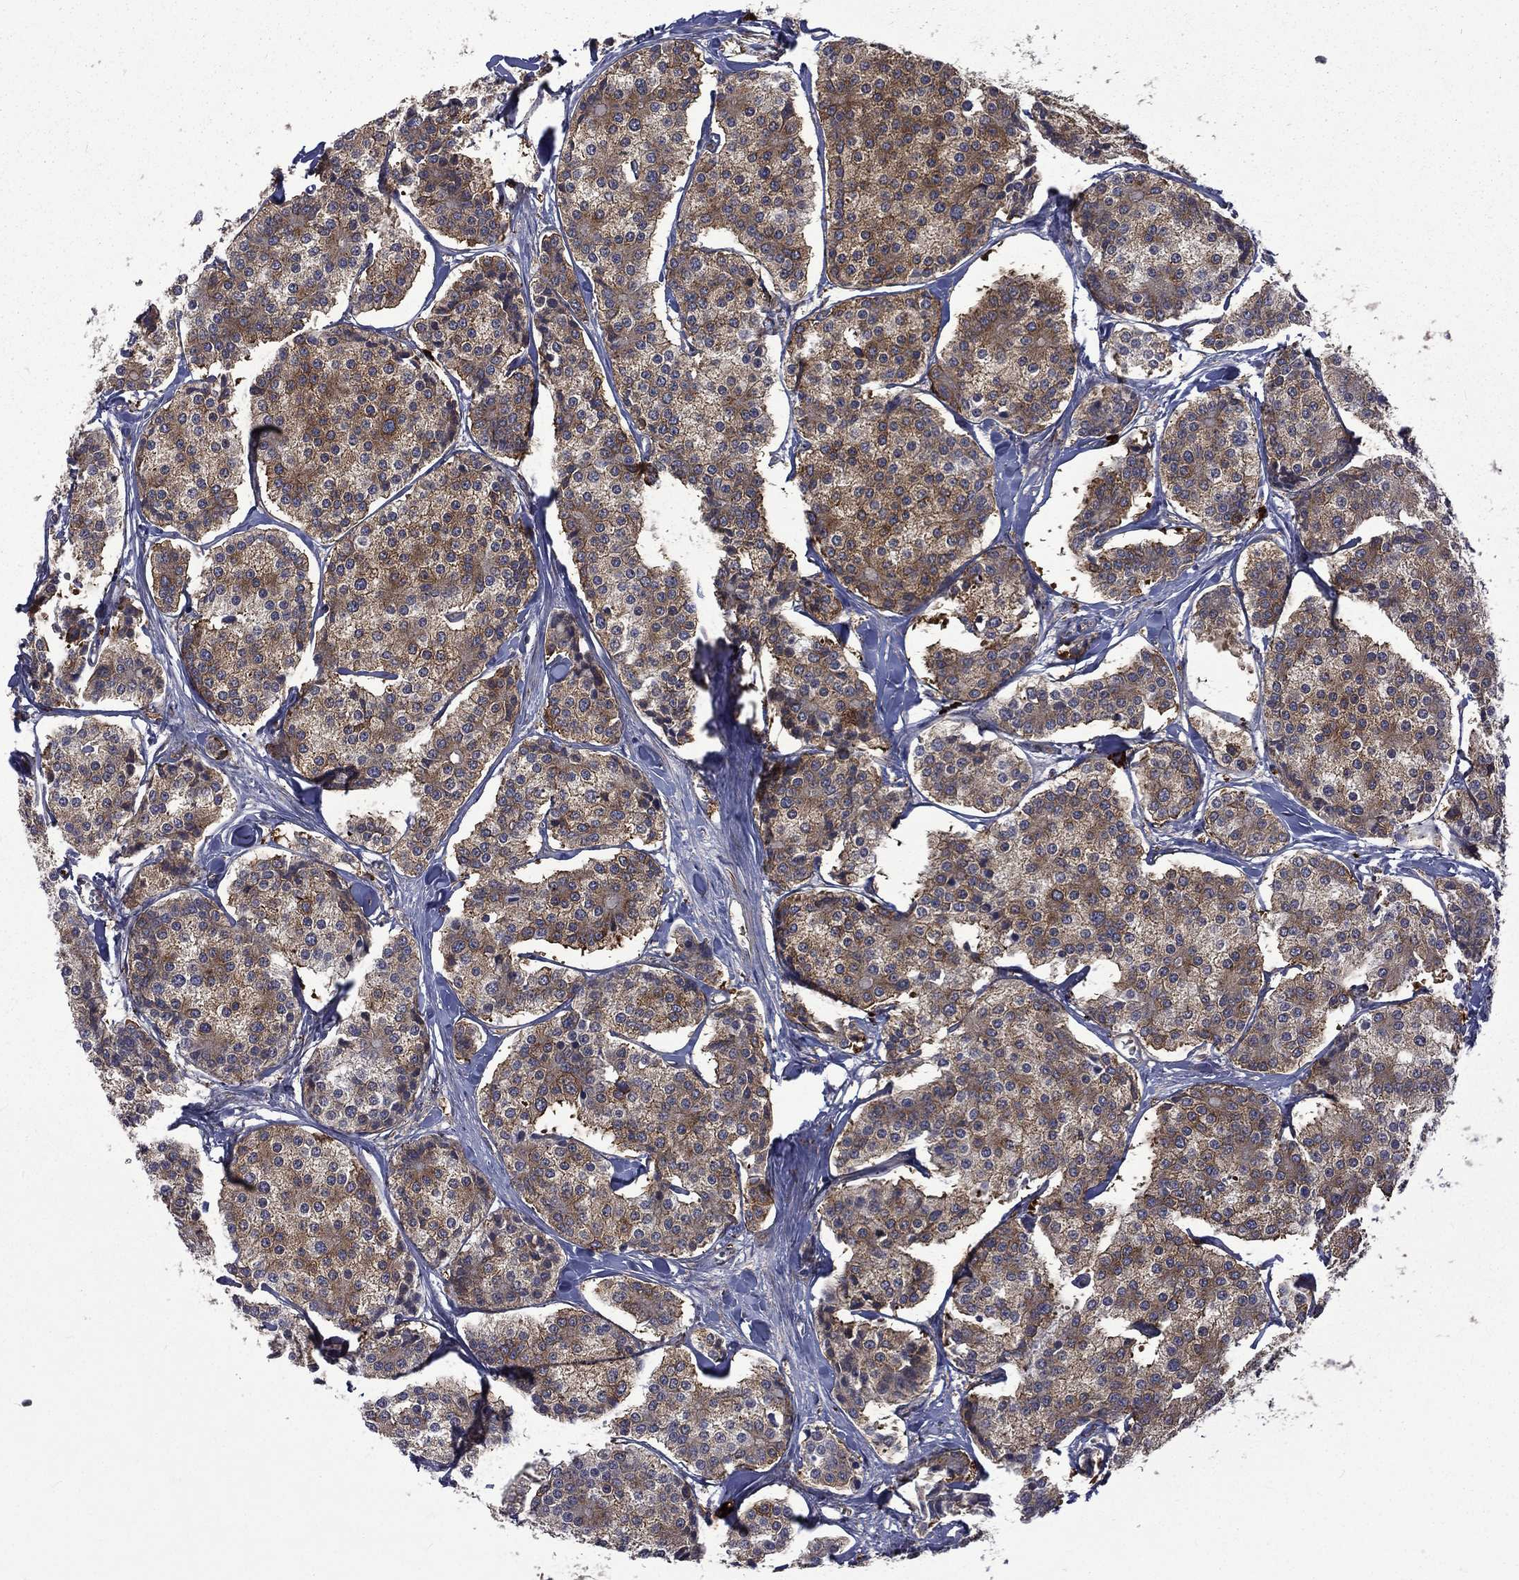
{"staining": {"intensity": "moderate", "quantity": ">75%", "location": "cytoplasmic/membranous"}, "tissue": "carcinoid", "cell_type": "Tumor cells", "image_type": "cancer", "snomed": [{"axis": "morphology", "description": "Carcinoid, malignant, NOS"}, {"axis": "topography", "description": "Small intestine"}], "caption": "Carcinoid (malignant) tissue shows moderate cytoplasmic/membranous staining in about >75% of tumor cells The protein is shown in brown color, while the nuclei are stained blue.", "gene": "PPFIBP1", "patient": {"sex": "female", "age": 65}}